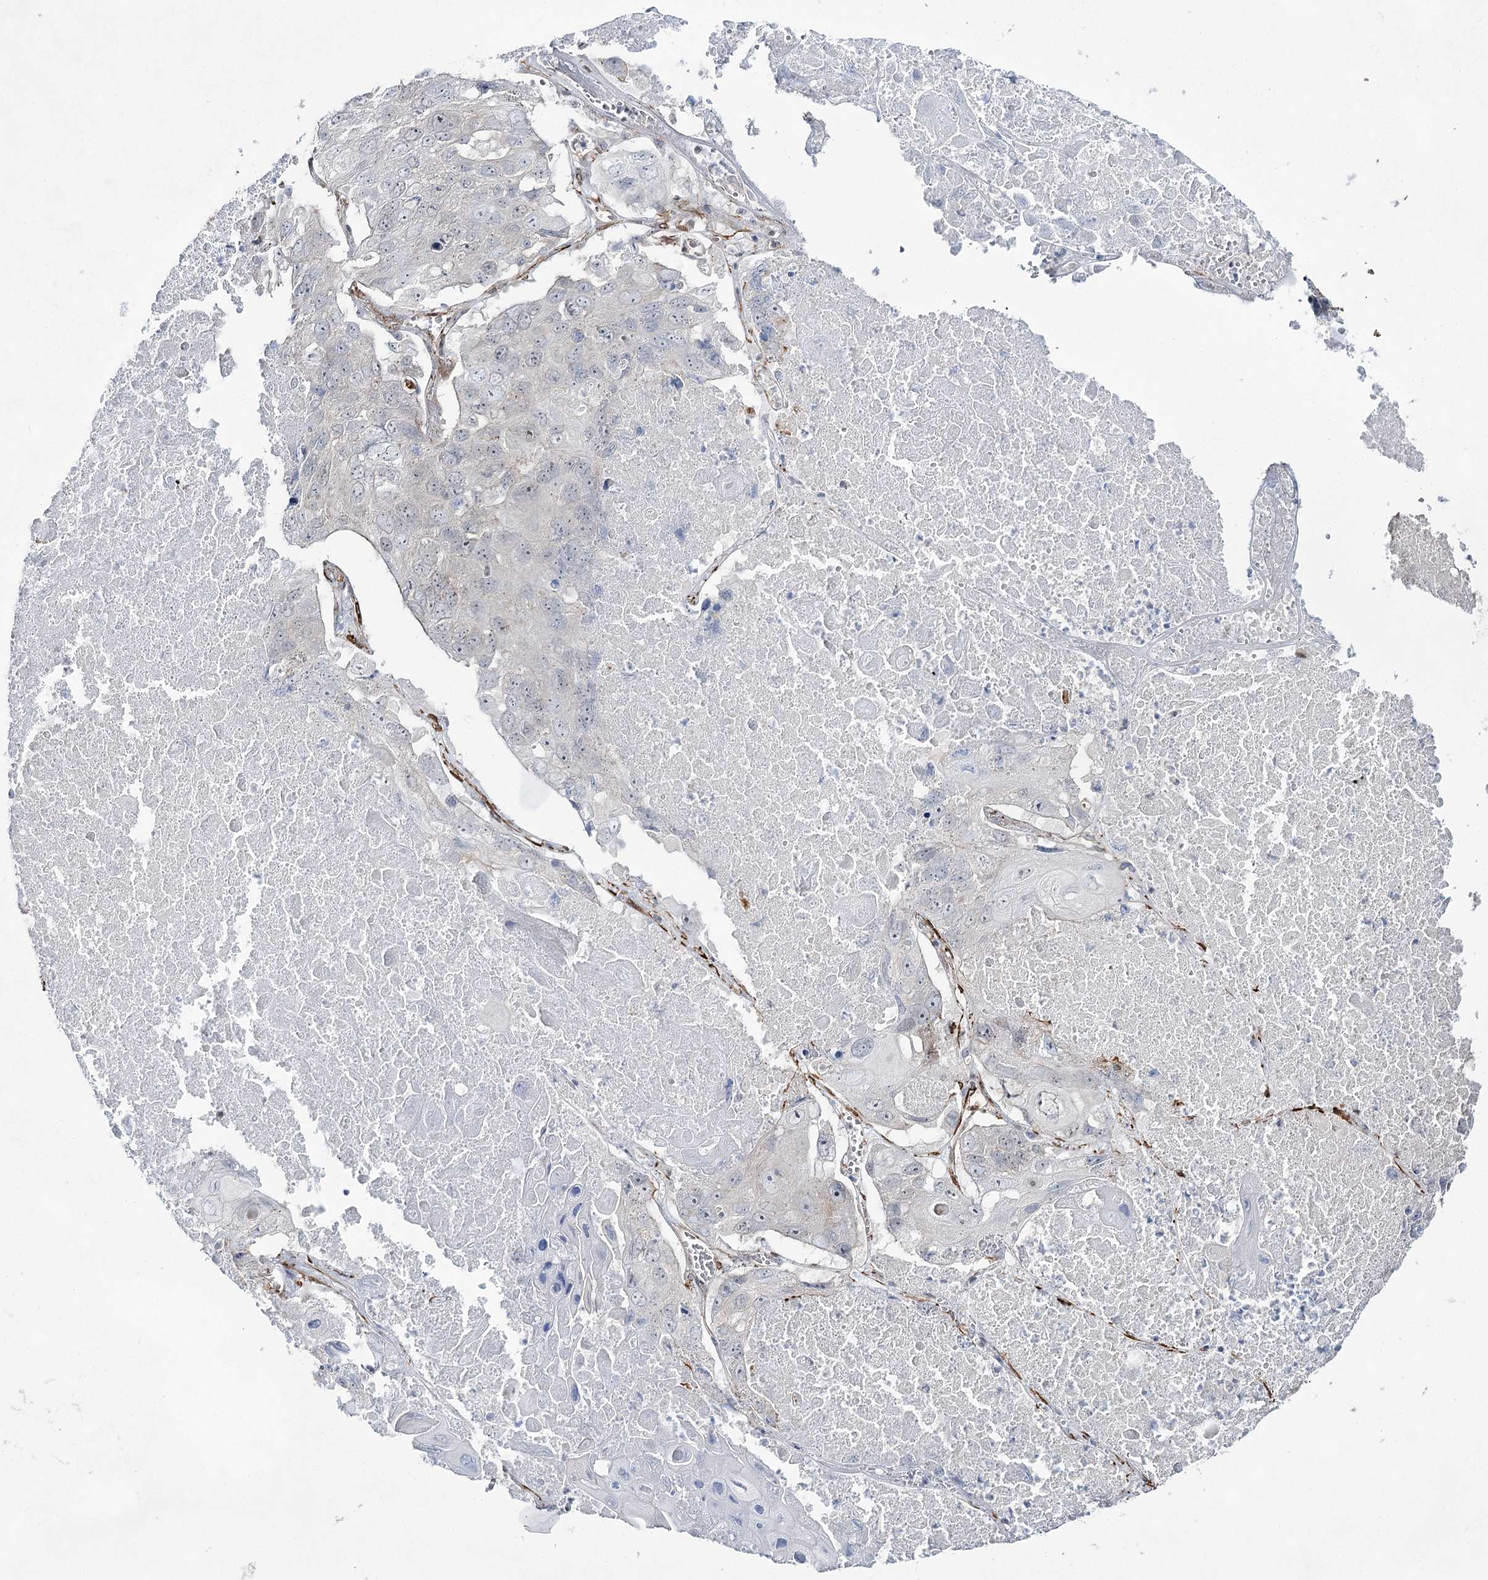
{"staining": {"intensity": "negative", "quantity": "none", "location": "none"}, "tissue": "lung cancer", "cell_type": "Tumor cells", "image_type": "cancer", "snomed": [{"axis": "morphology", "description": "Squamous cell carcinoma, NOS"}, {"axis": "topography", "description": "Lung"}], "caption": "There is no significant staining in tumor cells of lung cancer. (DAB immunohistochemistry visualized using brightfield microscopy, high magnification).", "gene": "CWF19L1", "patient": {"sex": "male", "age": 61}}